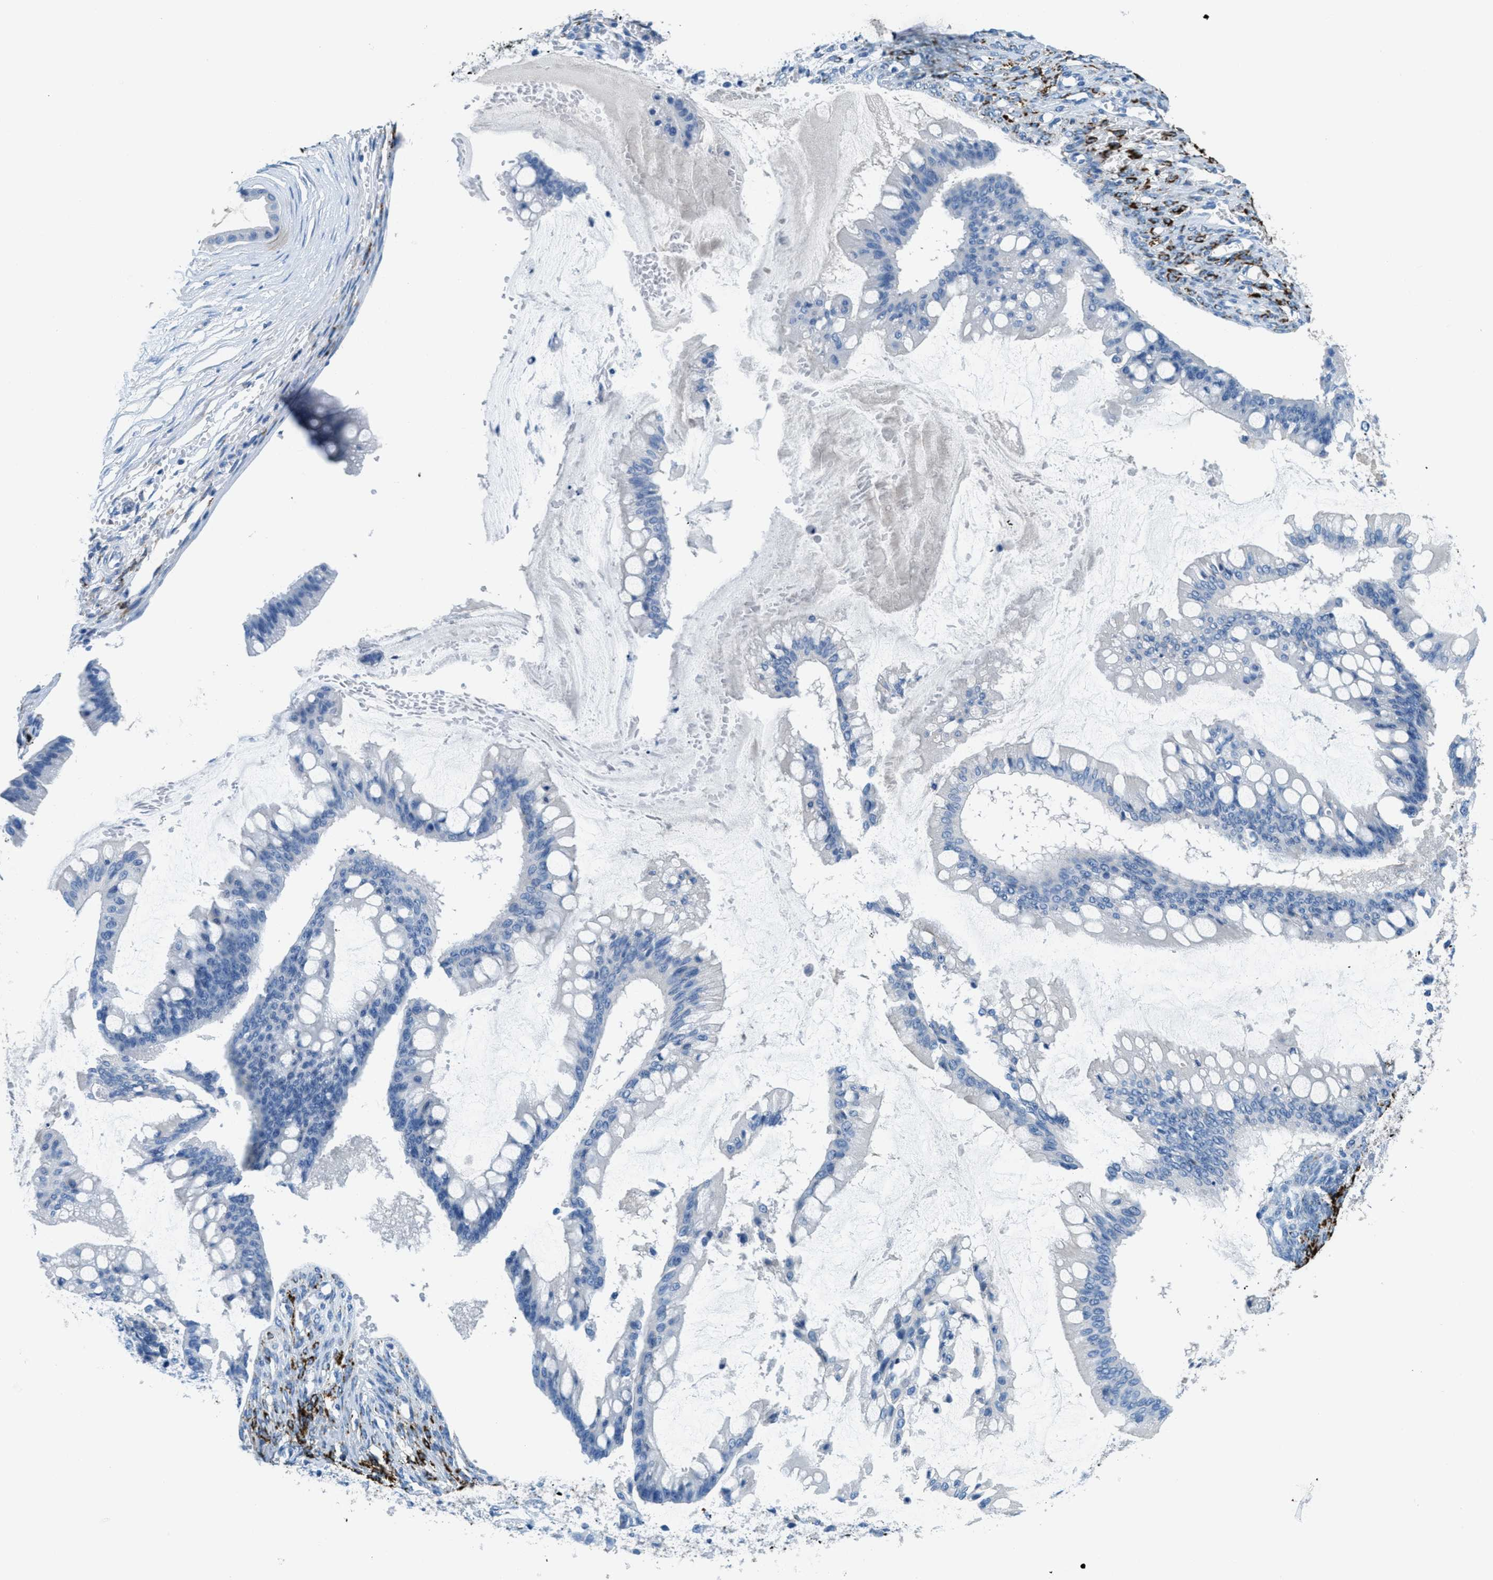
{"staining": {"intensity": "negative", "quantity": "none", "location": "none"}, "tissue": "ovarian cancer", "cell_type": "Tumor cells", "image_type": "cancer", "snomed": [{"axis": "morphology", "description": "Cystadenocarcinoma, mucinous, NOS"}, {"axis": "topography", "description": "Ovary"}], "caption": "An image of human ovarian cancer is negative for staining in tumor cells.", "gene": "MGARP", "patient": {"sex": "female", "age": 73}}